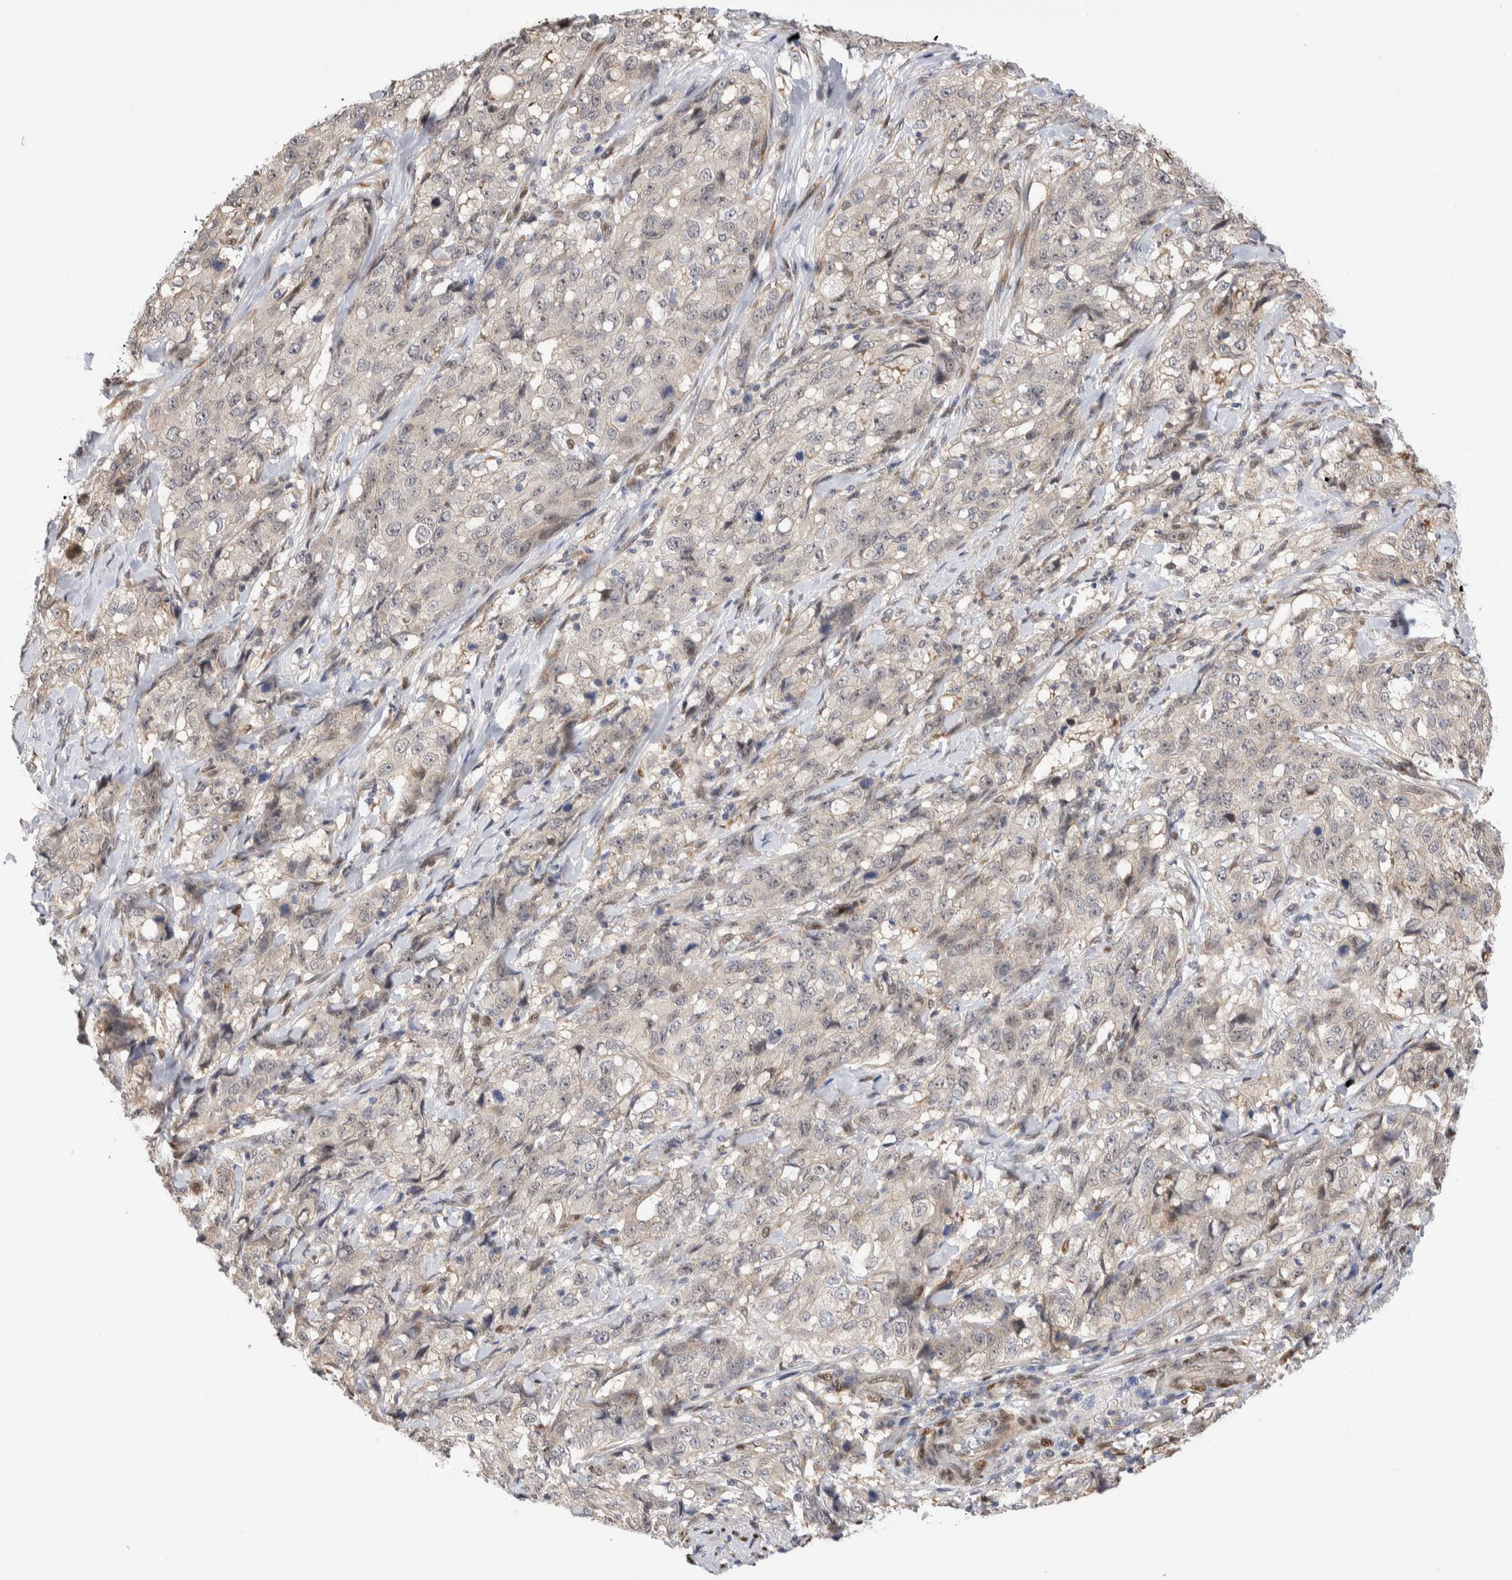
{"staining": {"intensity": "negative", "quantity": "none", "location": "none"}, "tissue": "stomach cancer", "cell_type": "Tumor cells", "image_type": "cancer", "snomed": [{"axis": "morphology", "description": "Adenocarcinoma, NOS"}, {"axis": "topography", "description": "Stomach"}], "caption": "An IHC image of stomach cancer (adenocarcinoma) is shown. There is no staining in tumor cells of stomach cancer (adenocarcinoma).", "gene": "NSMAF", "patient": {"sex": "male", "age": 48}}